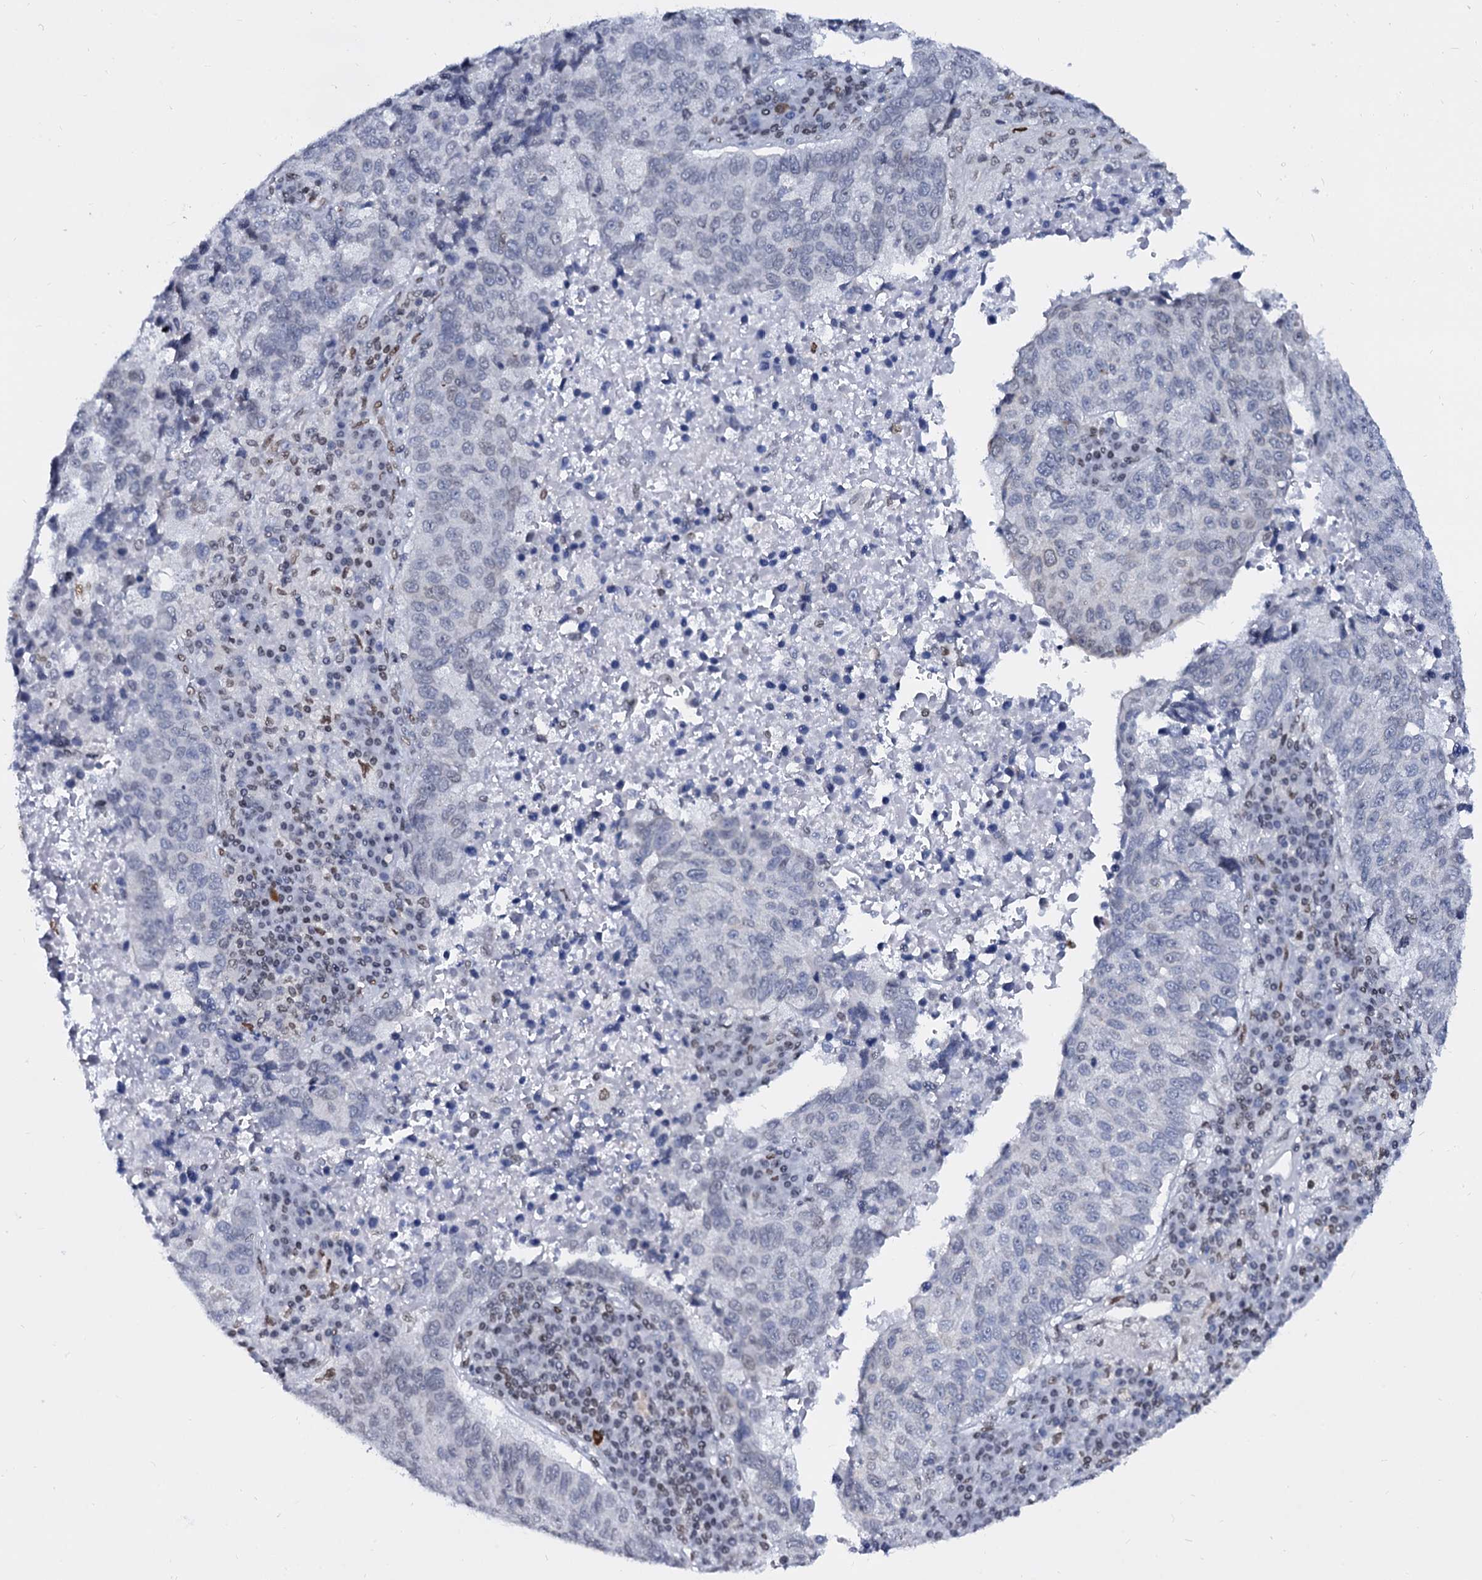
{"staining": {"intensity": "weak", "quantity": "<25%", "location": "nuclear"}, "tissue": "lung cancer", "cell_type": "Tumor cells", "image_type": "cancer", "snomed": [{"axis": "morphology", "description": "Squamous cell carcinoma, NOS"}, {"axis": "topography", "description": "Lung"}], "caption": "Immunohistochemical staining of human lung cancer reveals no significant expression in tumor cells. (Stains: DAB (3,3'-diaminobenzidine) immunohistochemistry (IHC) with hematoxylin counter stain, Microscopy: brightfield microscopy at high magnification).", "gene": "CMAS", "patient": {"sex": "male", "age": 73}}